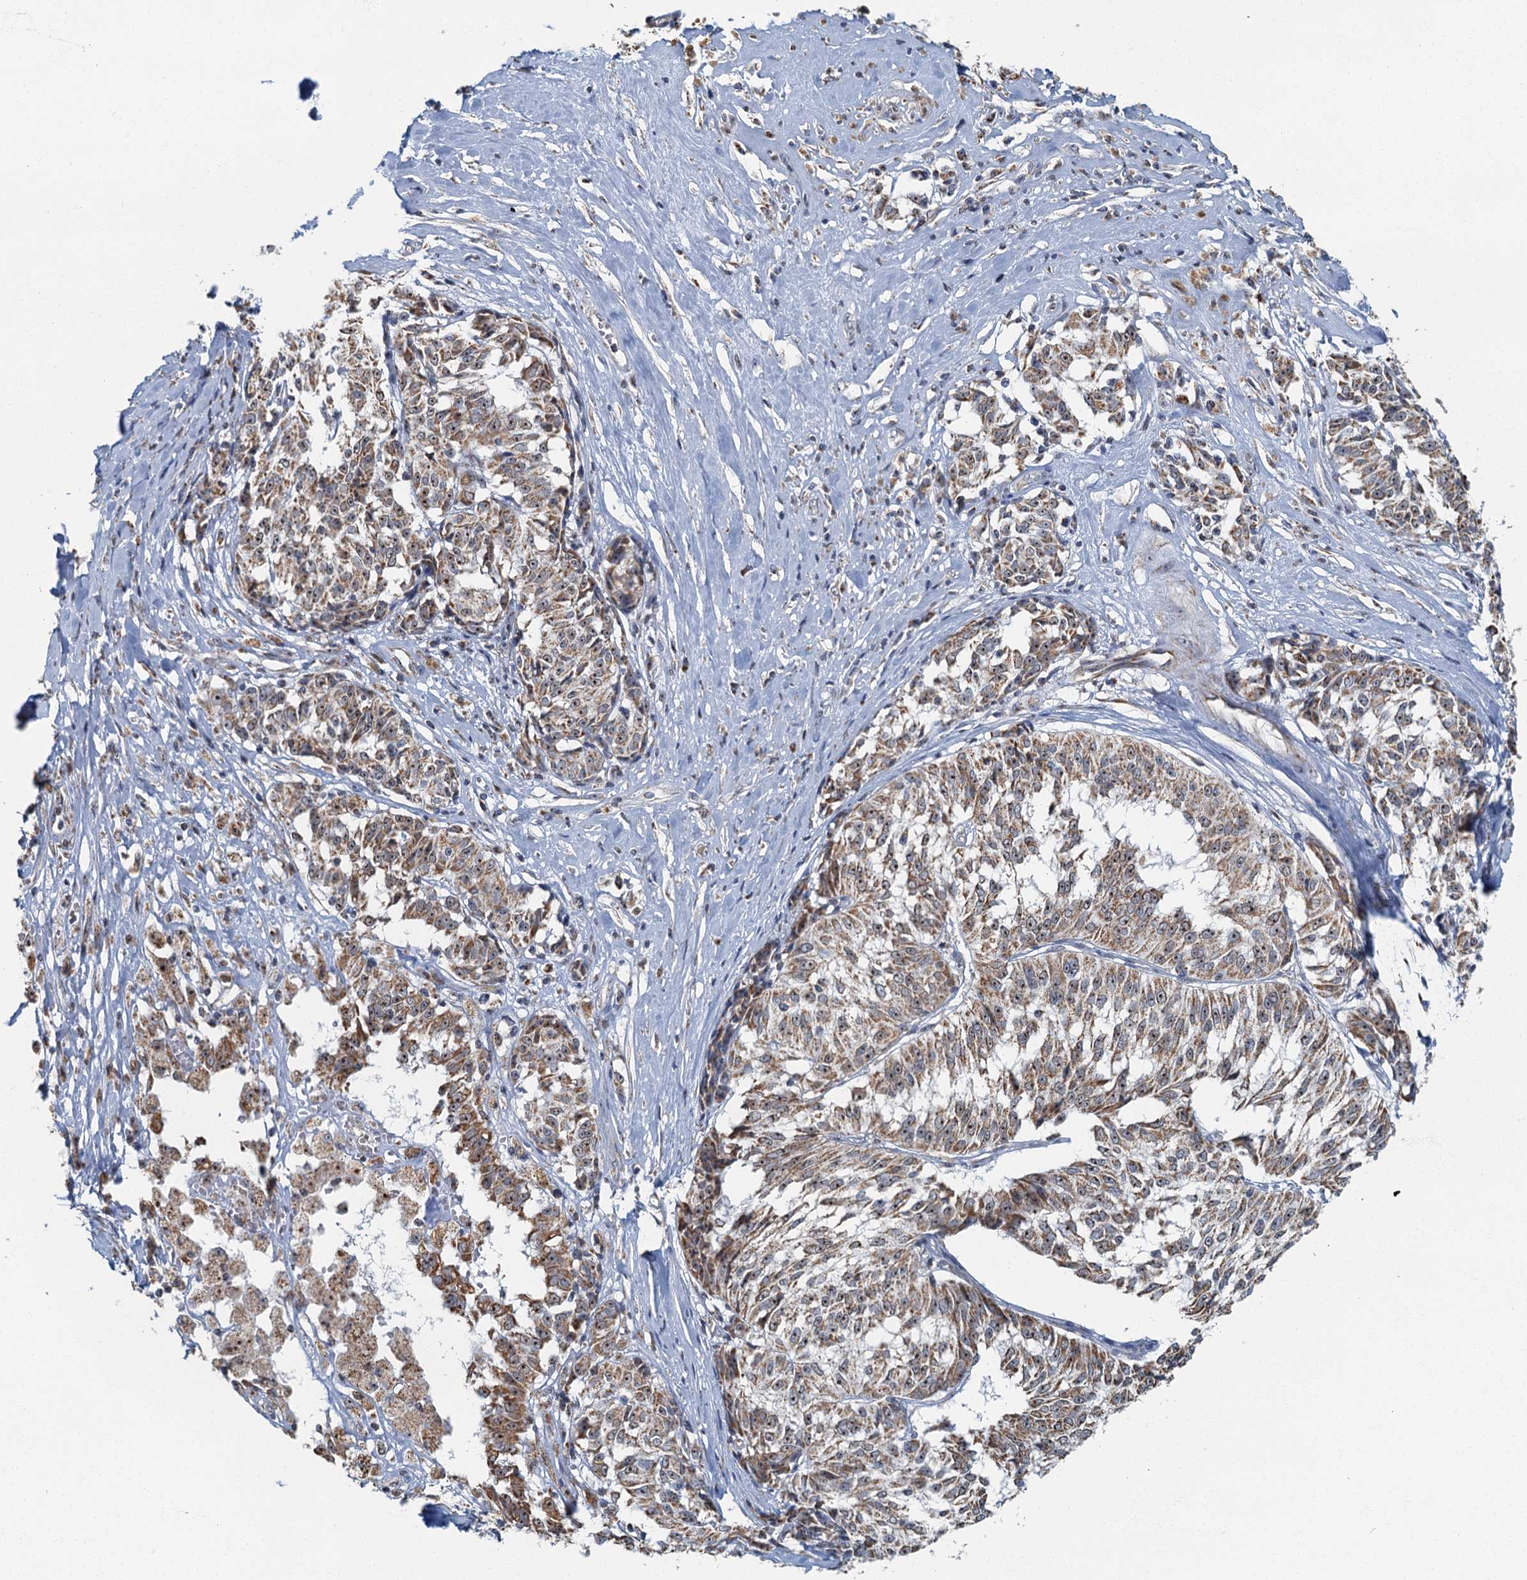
{"staining": {"intensity": "moderate", "quantity": ">75%", "location": "cytoplasmic/membranous"}, "tissue": "melanoma", "cell_type": "Tumor cells", "image_type": "cancer", "snomed": [{"axis": "morphology", "description": "Malignant melanoma, NOS"}, {"axis": "topography", "description": "Skin"}], "caption": "Human melanoma stained with a protein marker reveals moderate staining in tumor cells.", "gene": "RAD9B", "patient": {"sex": "female", "age": 72}}